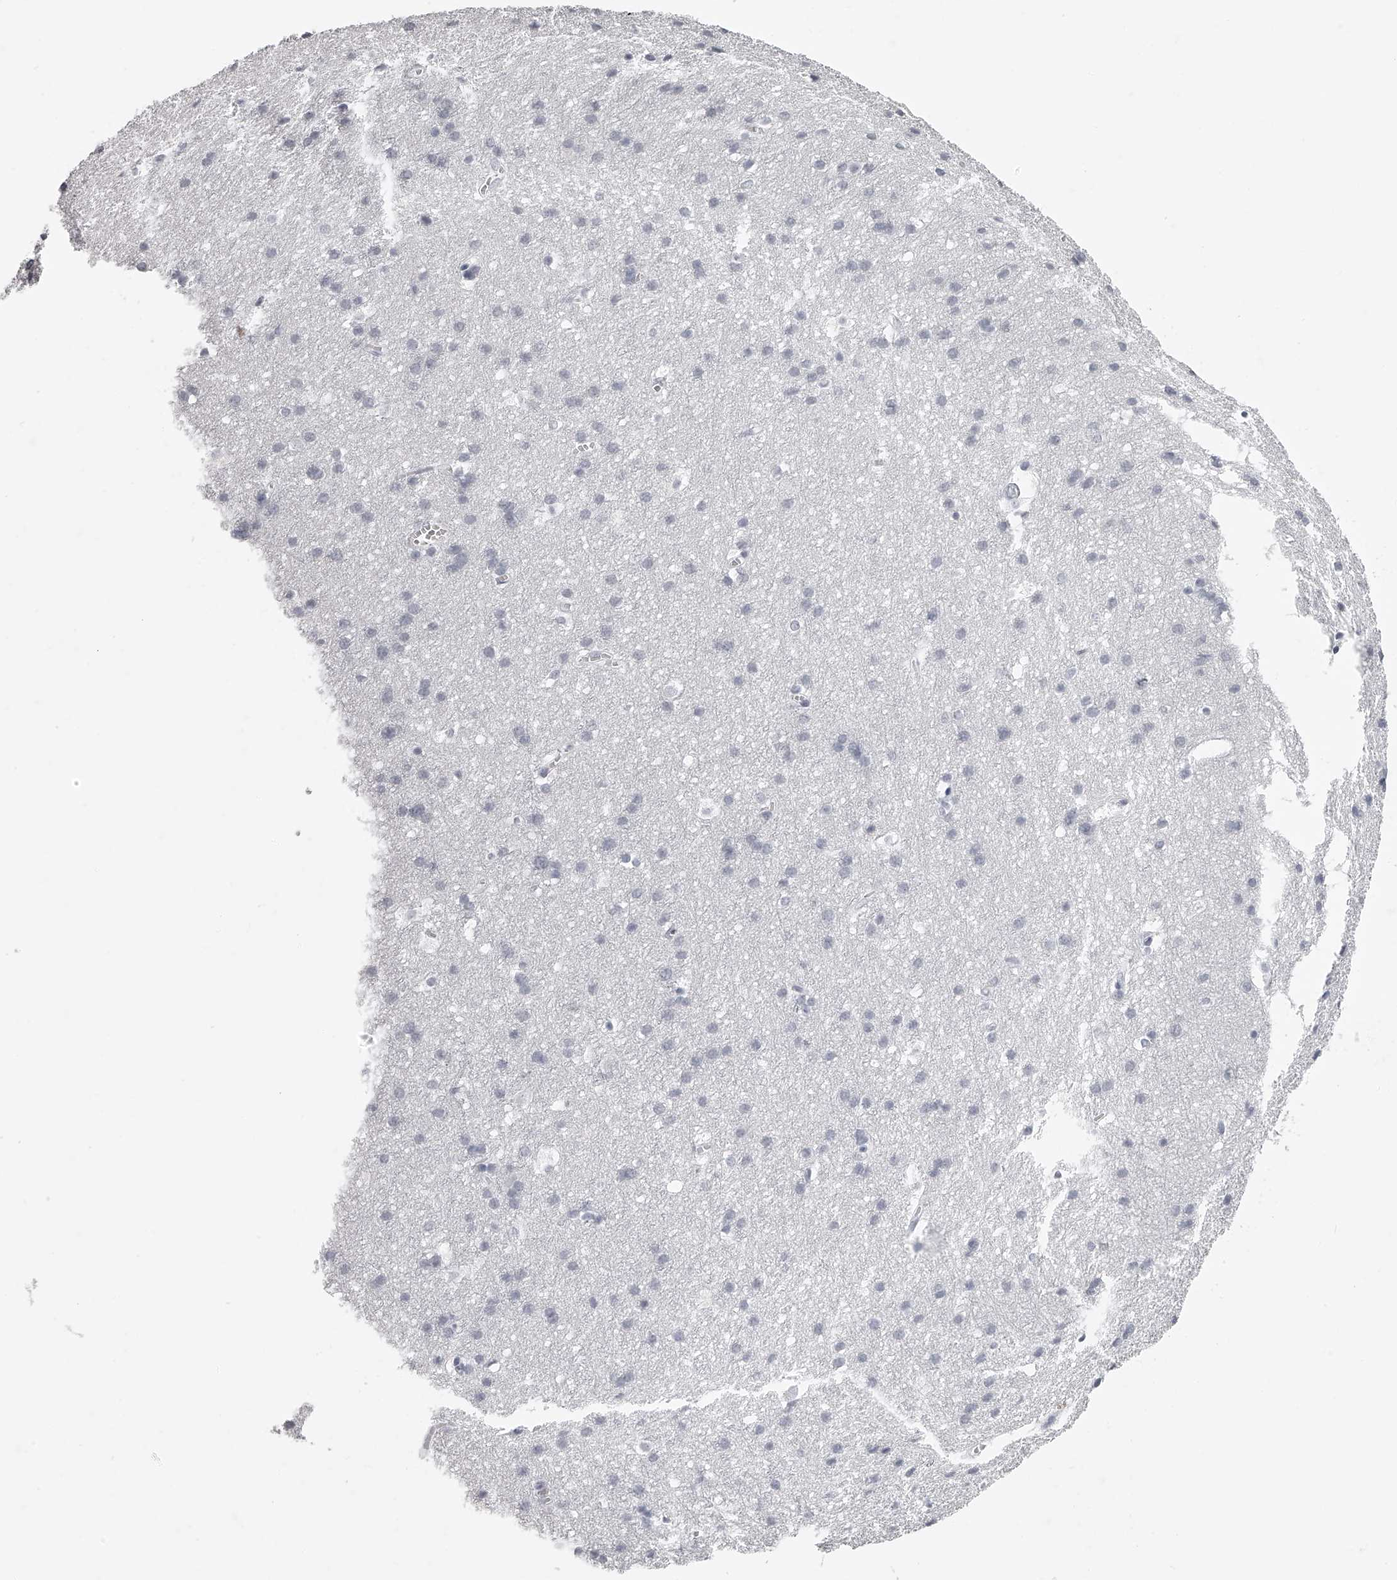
{"staining": {"intensity": "negative", "quantity": "none", "location": "none"}, "tissue": "cerebral cortex", "cell_type": "Endothelial cells", "image_type": "normal", "snomed": [{"axis": "morphology", "description": "Normal tissue, NOS"}, {"axis": "topography", "description": "Cerebral cortex"}], "caption": "The photomicrograph exhibits no significant staining in endothelial cells of cerebral cortex. (Stains: DAB immunohistochemistry (IHC) with hematoxylin counter stain, Microscopy: brightfield microscopy at high magnification).", "gene": "SEC11C", "patient": {"sex": "male", "age": 54}}